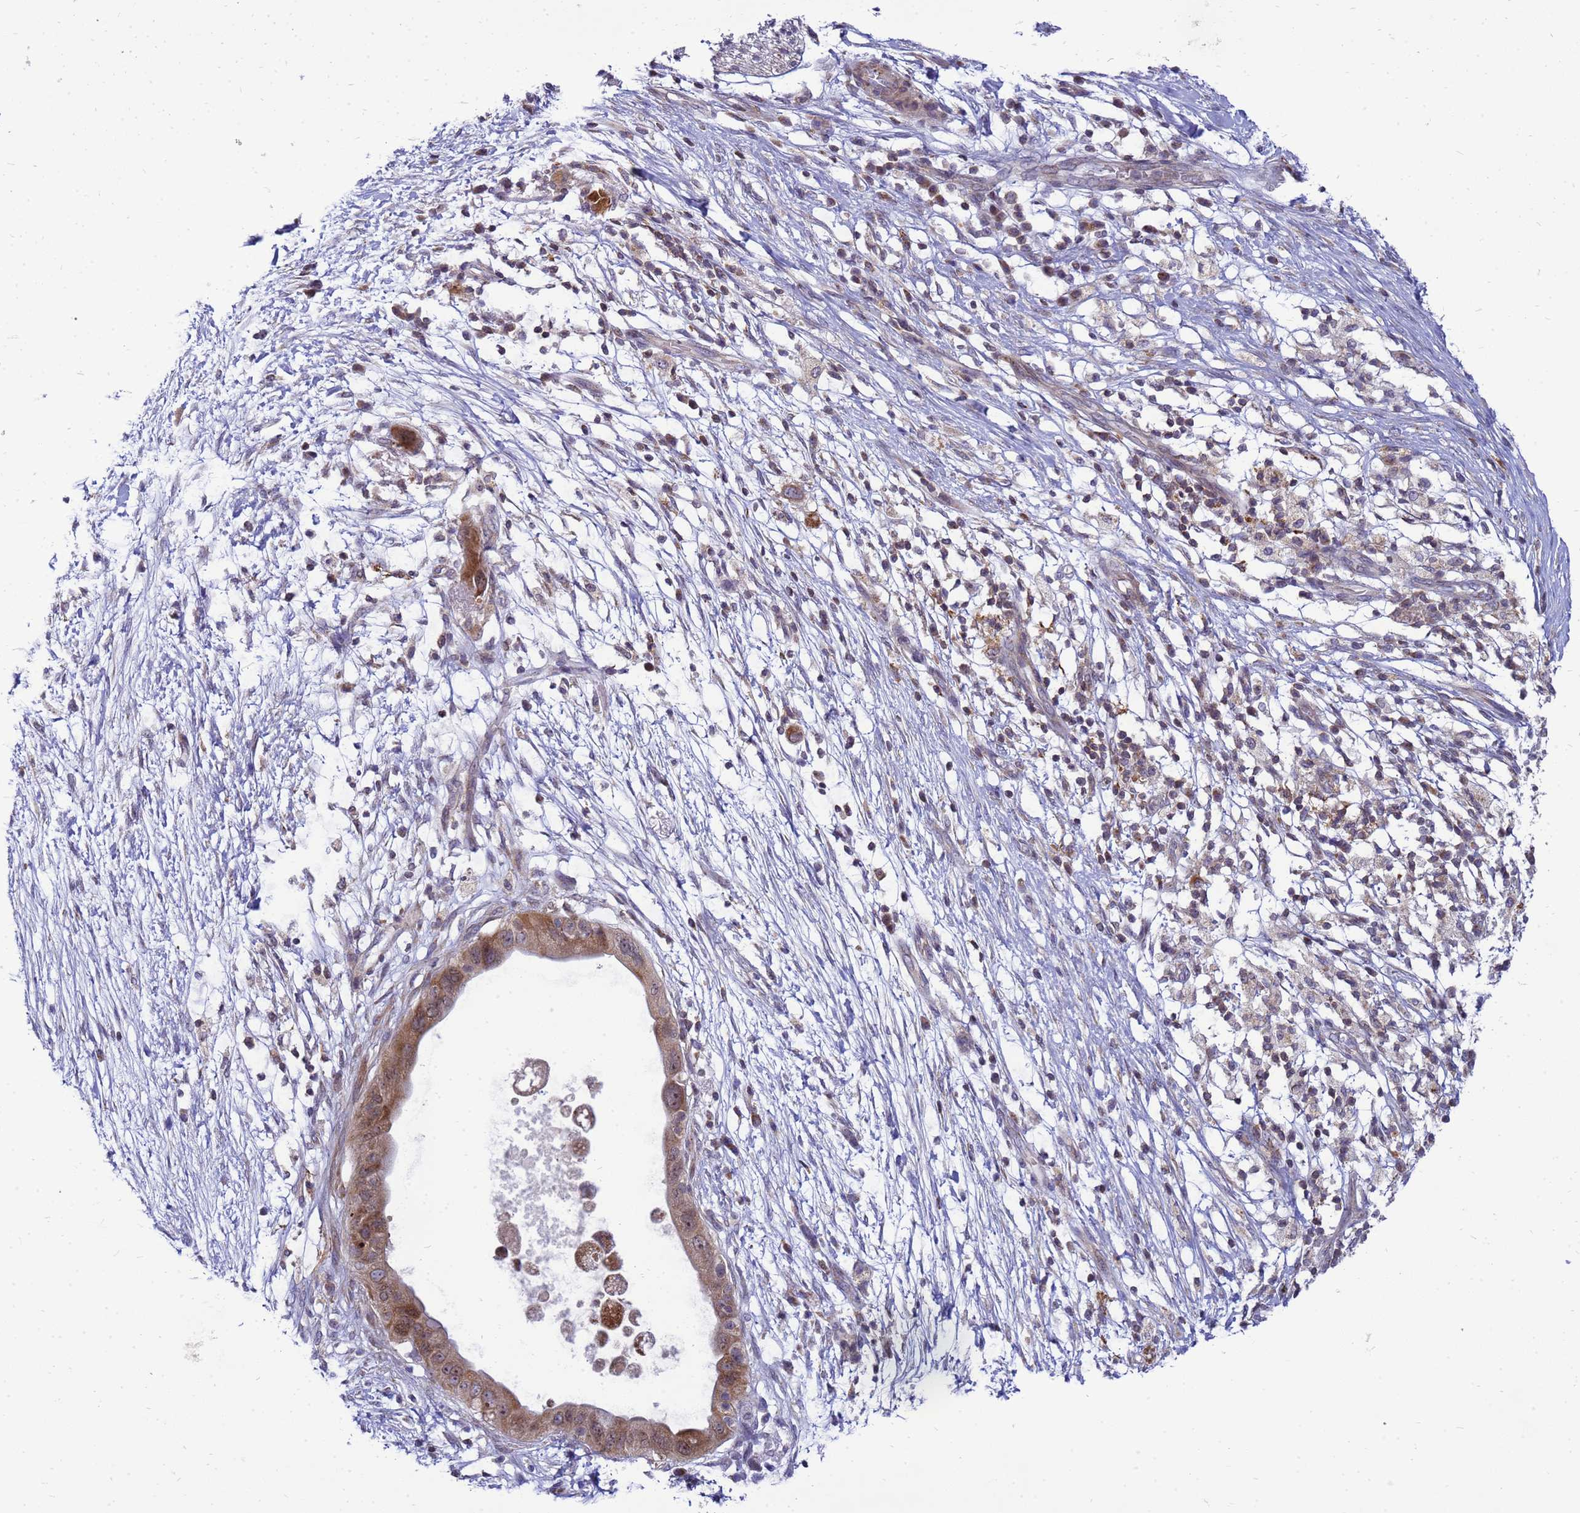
{"staining": {"intensity": "moderate", "quantity": ">75%", "location": "cytoplasmic/membranous"}, "tissue": "pancreatic cancer", "cell_type": "Tumor cells", "image_type": "cancer", "snomed": [{"axis": "morphology", "description": "Adenocarcinoma, NOS"}, {"axis": "topography", "description": "Pancreas"}], "caption": "About >75% of tumor cells in human pancreatic cancer (adenocarcinoma) demonstrate moderate cytoplasmic/membranous protein expression as visualized by brown immunohistochemical staining.", "gene": "C12orf43", "patient": {"sex": "male", "age": 68}}